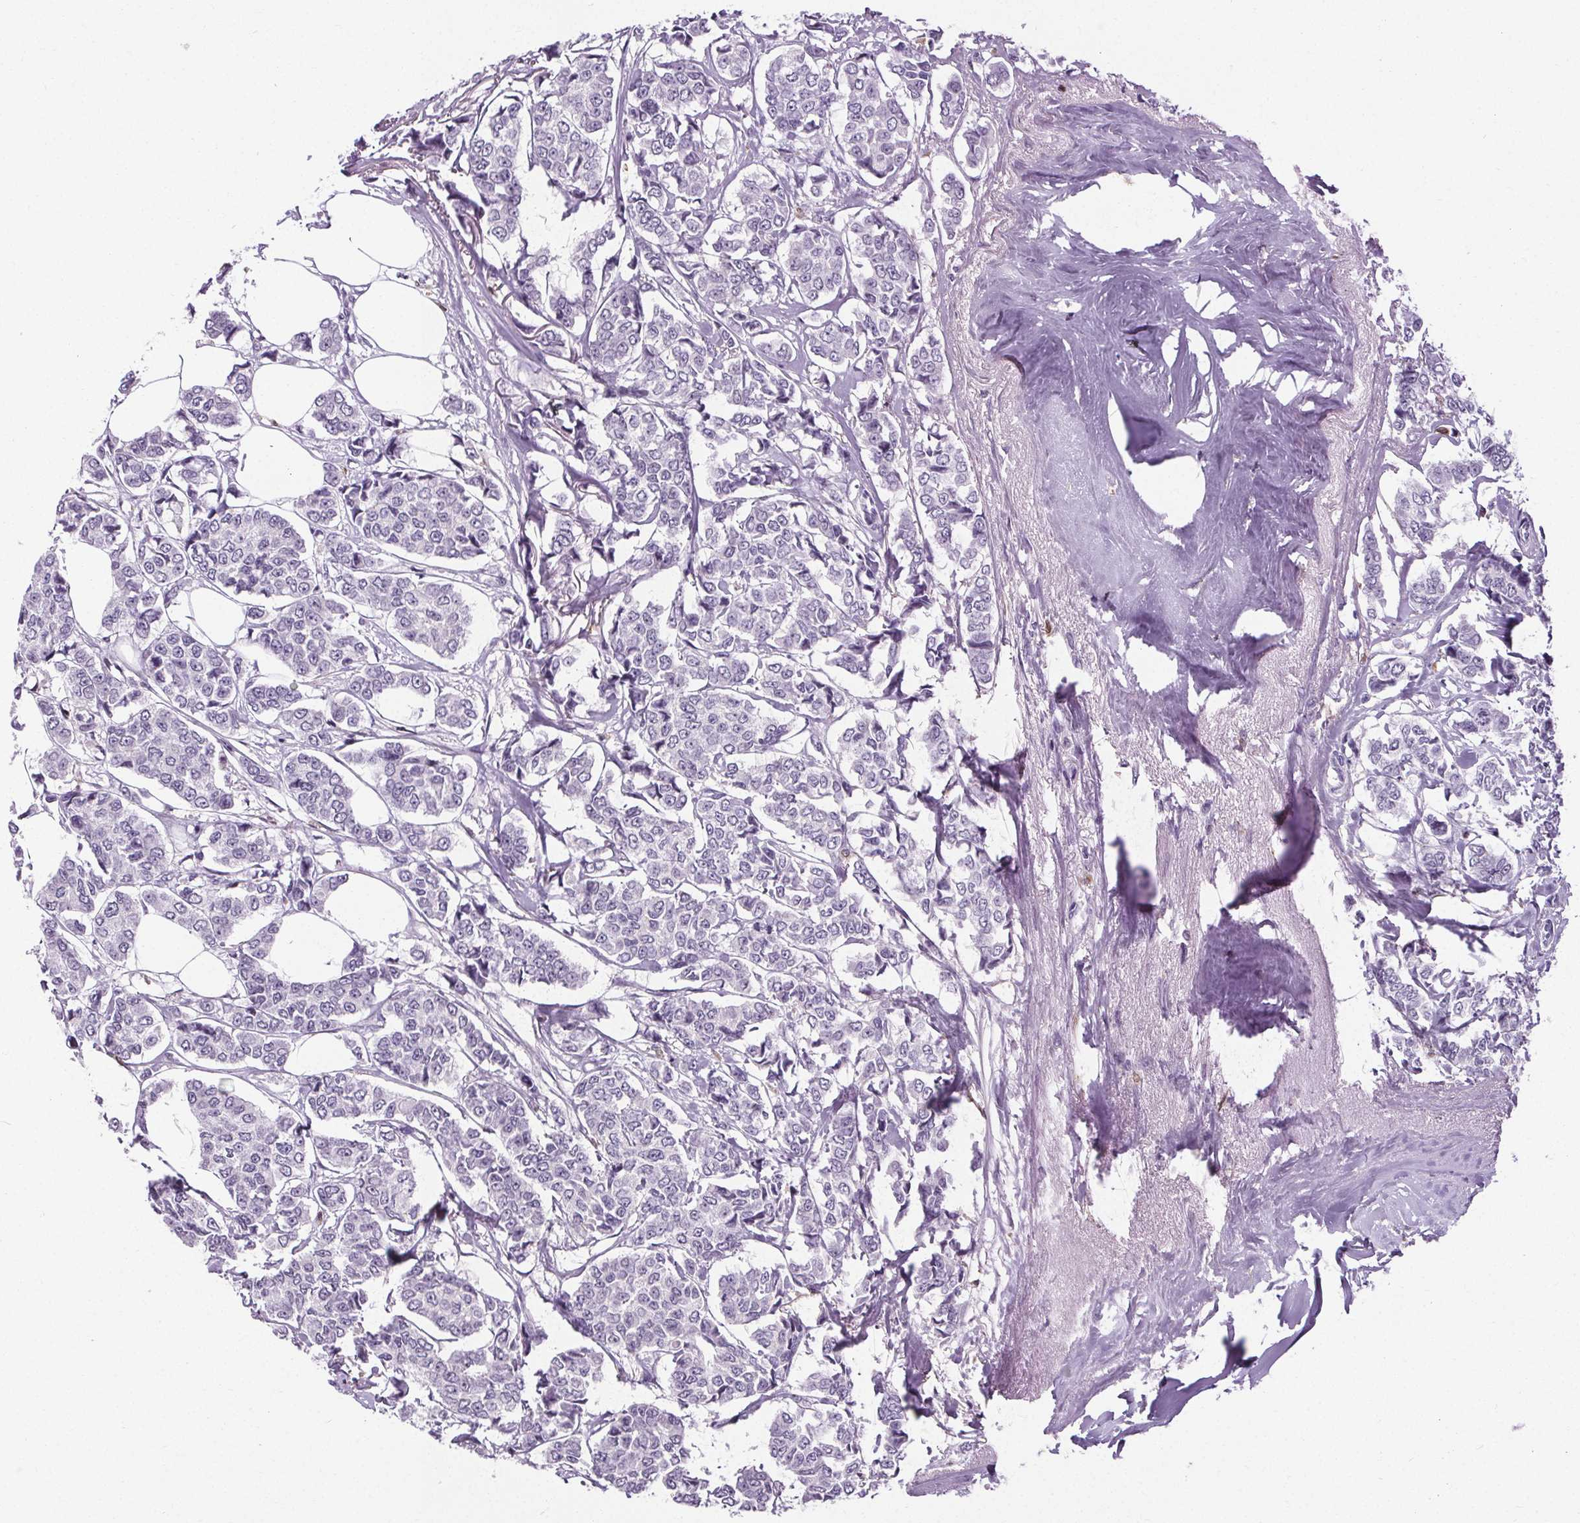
{"staining": {"intensity": "negative", "quantity": "none", "location": "none"}, "tissue": "breast cancer", "cell_type": "Tumor cells", "image_type": "cancer", "snomed": [{"axis": "morphology", "description": "Duct carcinoma"}, {"axis": "topography", "description": "Breast"}], "caption": "IHC of breast infiltrating ductal carcinoma exhibits no positivity in tumor cells.", "gene": "TMEM240", "patient": {"sex": "female", "age": 94}}